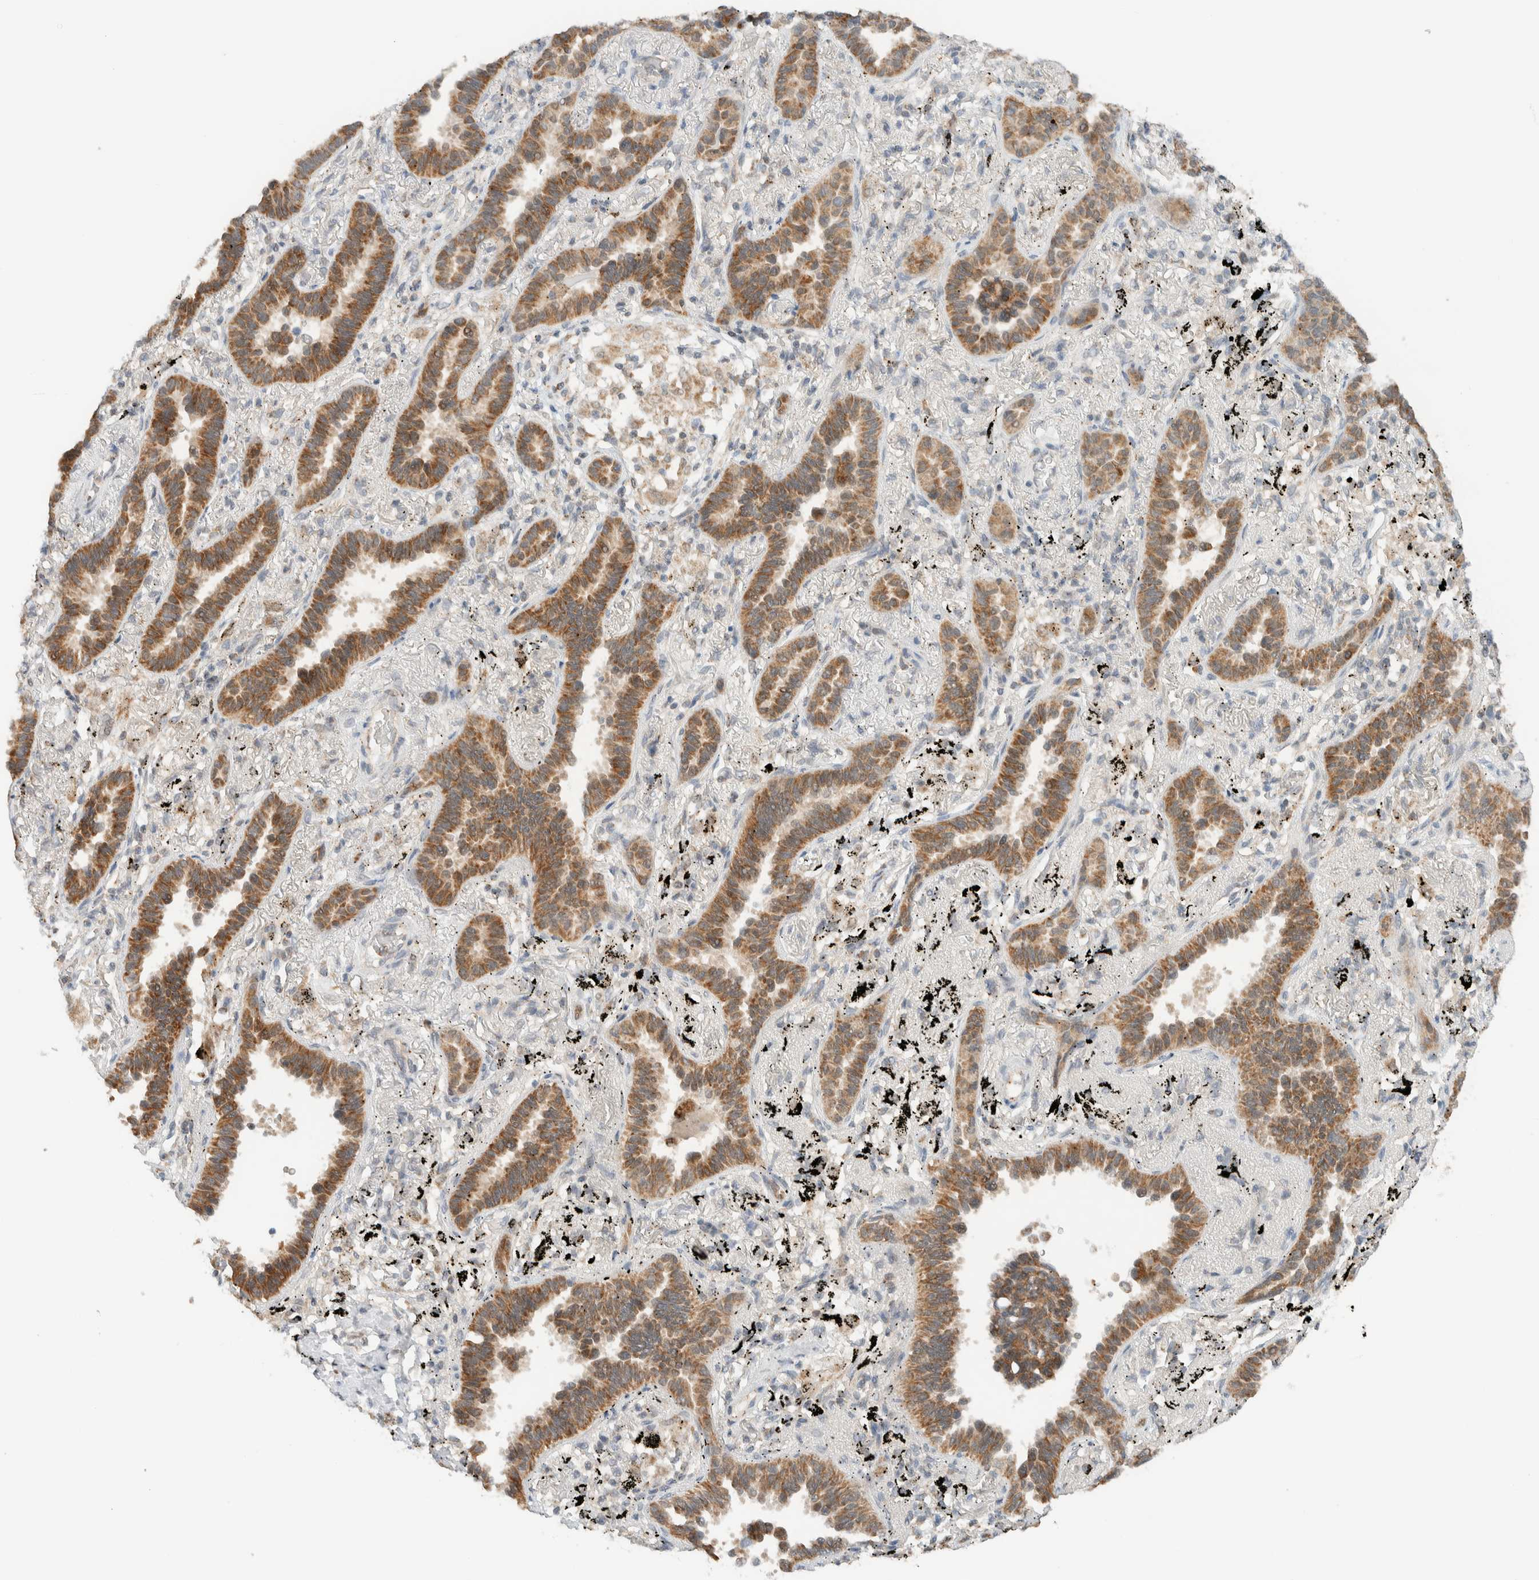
{"staining": {"intensity": "moderate", "quantity": ">75%", "location": "cytoplasmic/membranous"}, "tissue": "lung cancer", "cell_type": "Tumor cells", "image_type": "cancer", "snomed": [{"axis": "morphology", "description": "Adenocarcinoma, NOS"}, {"axis": "topography", "description": "Lung"}], "caption": "This micrograph shows adenocarcinoma (lung) stained with IHC to label a protein in brown. The cytoplasmic/membranous of tumor cells show moderate positivity for the protein. Nuclei are counter-stained blue.", "gene": "MRPL41", "patient": {"sex": "male", "age": 59}}